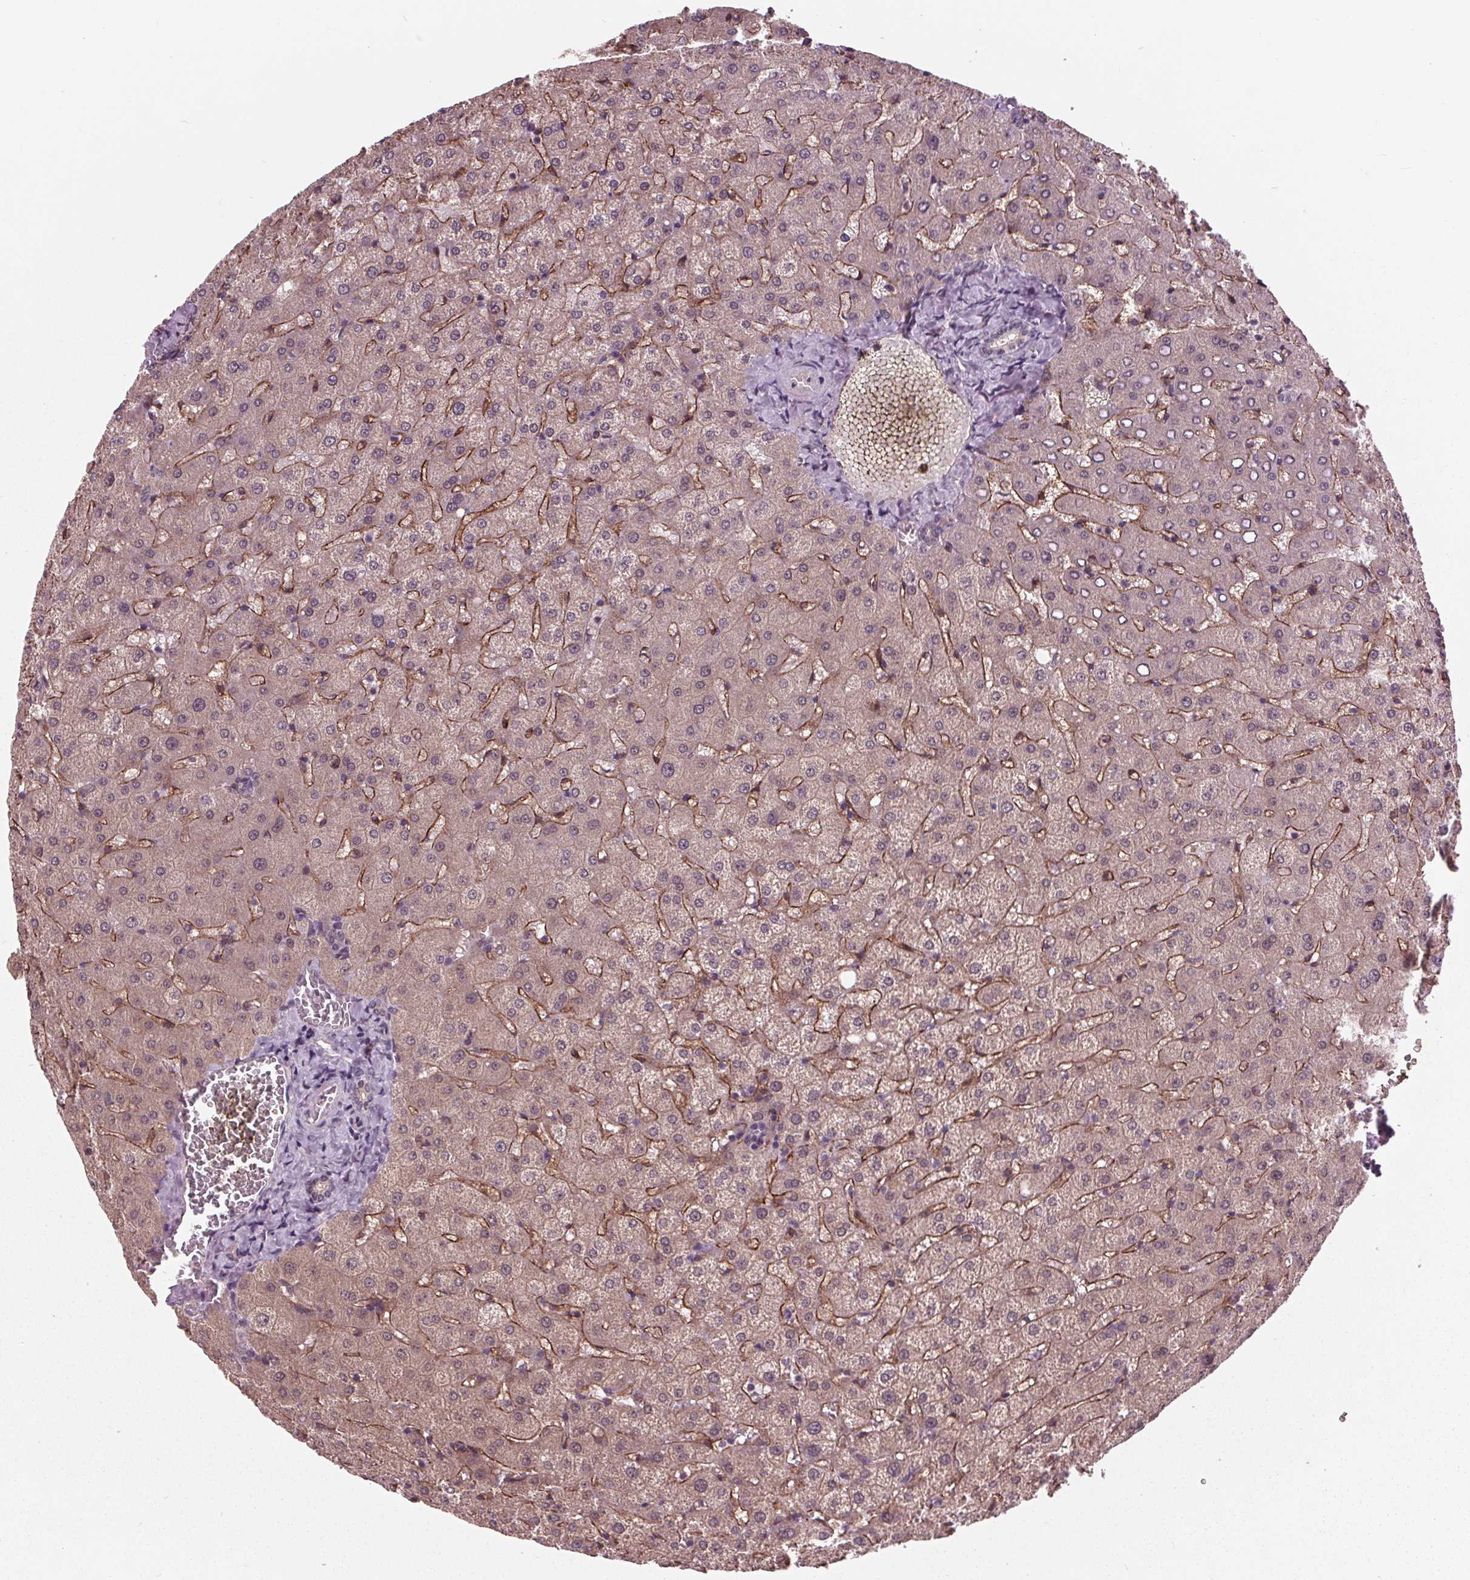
{"staining": {"intensity": "negative", "quantity": "none", "location": "none"}, "tissue": "liver", "cell_type": "Cholangiocytes", "image_type": "normal", "snomed": [{"axis": "morphology", "description": "Normal tissue, NOS"}, {"axis": "topography", "description": "Liver"}], "caption": "Cholangiocytes are negative for protein expression in benign human liver. (DAB (3,3'-diaminobenzidine) immunohistochemistry visualized using brightfield microscopy, high magnification).", "gene": "MAPK8", "patient": {"sex": "female", "age": 50}}